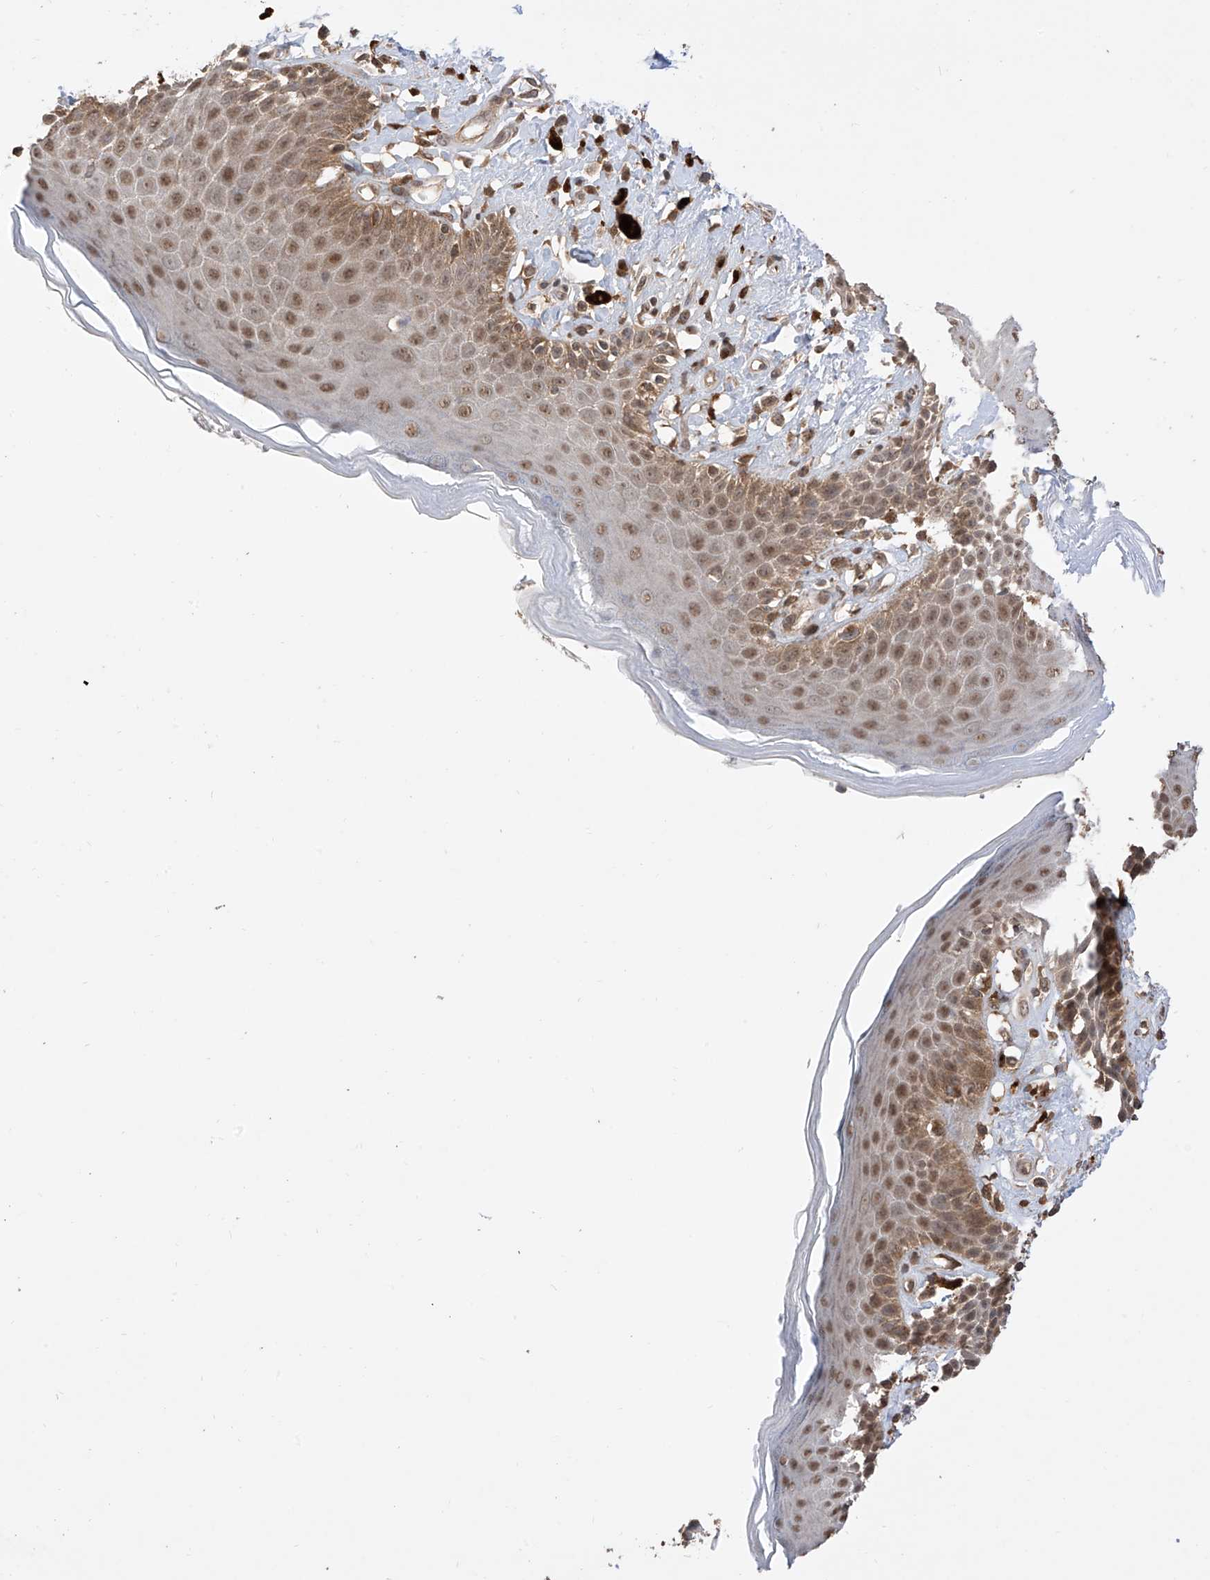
{"staining": {"intensity": "moderate", "quantity": ">75%", "location": "cytoplasmic/membranous,nuclear"}, "tissue": "skin", "cell_type": "Epidermal cells", "image_type": "normal", "snomed": [{"axis": "morphology", "description": "Normal tissue, NOS"}, {"axis": "topography", "description": "Anal"}], "caption": "A medium amount of moderate cytoplasmic/membranous,nuclear staining is present in about >75% of epidermal cells in benign skin.", "gene": "LATS1", "patient": {"sex": "female", "age": 78}}